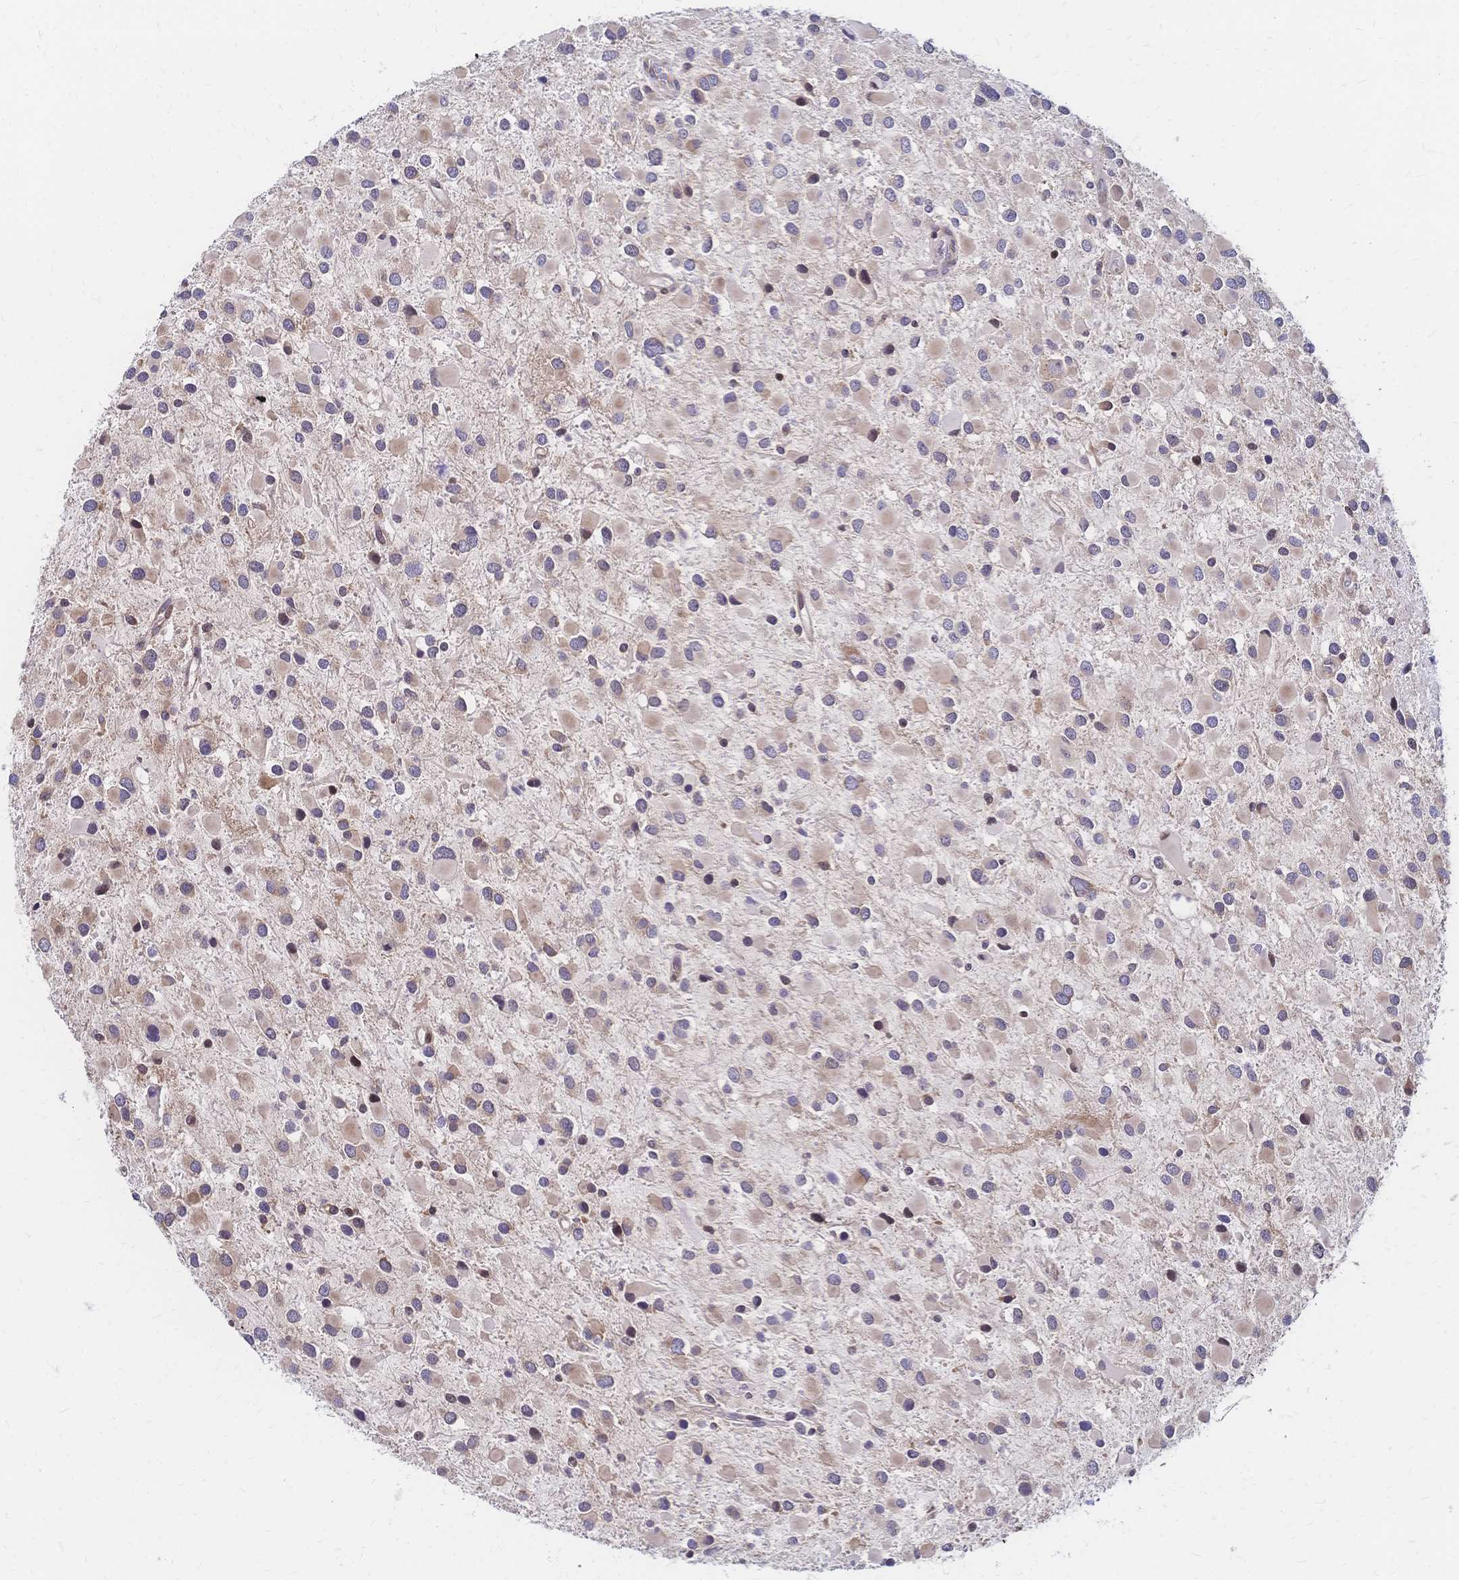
{"staining": {"intensity": "weak", "quantity": "<25%", "location": "cytoplasmic/membranous"}, "tissue": "glioma", "cell_type": "Tumor cells", "image_type": "cancer", "snomed": [{"axis": "morphology", "description": "Glioma, malignant, Low grade"}, {"axis": "topography", "description": "Brain"}], "caption": "A high-resolution image shows IHC staining of glioma, which reveals no significant staining in tumor cells.", "gene": "CBX7", "patient": {"sex": "female", "age": 32}}